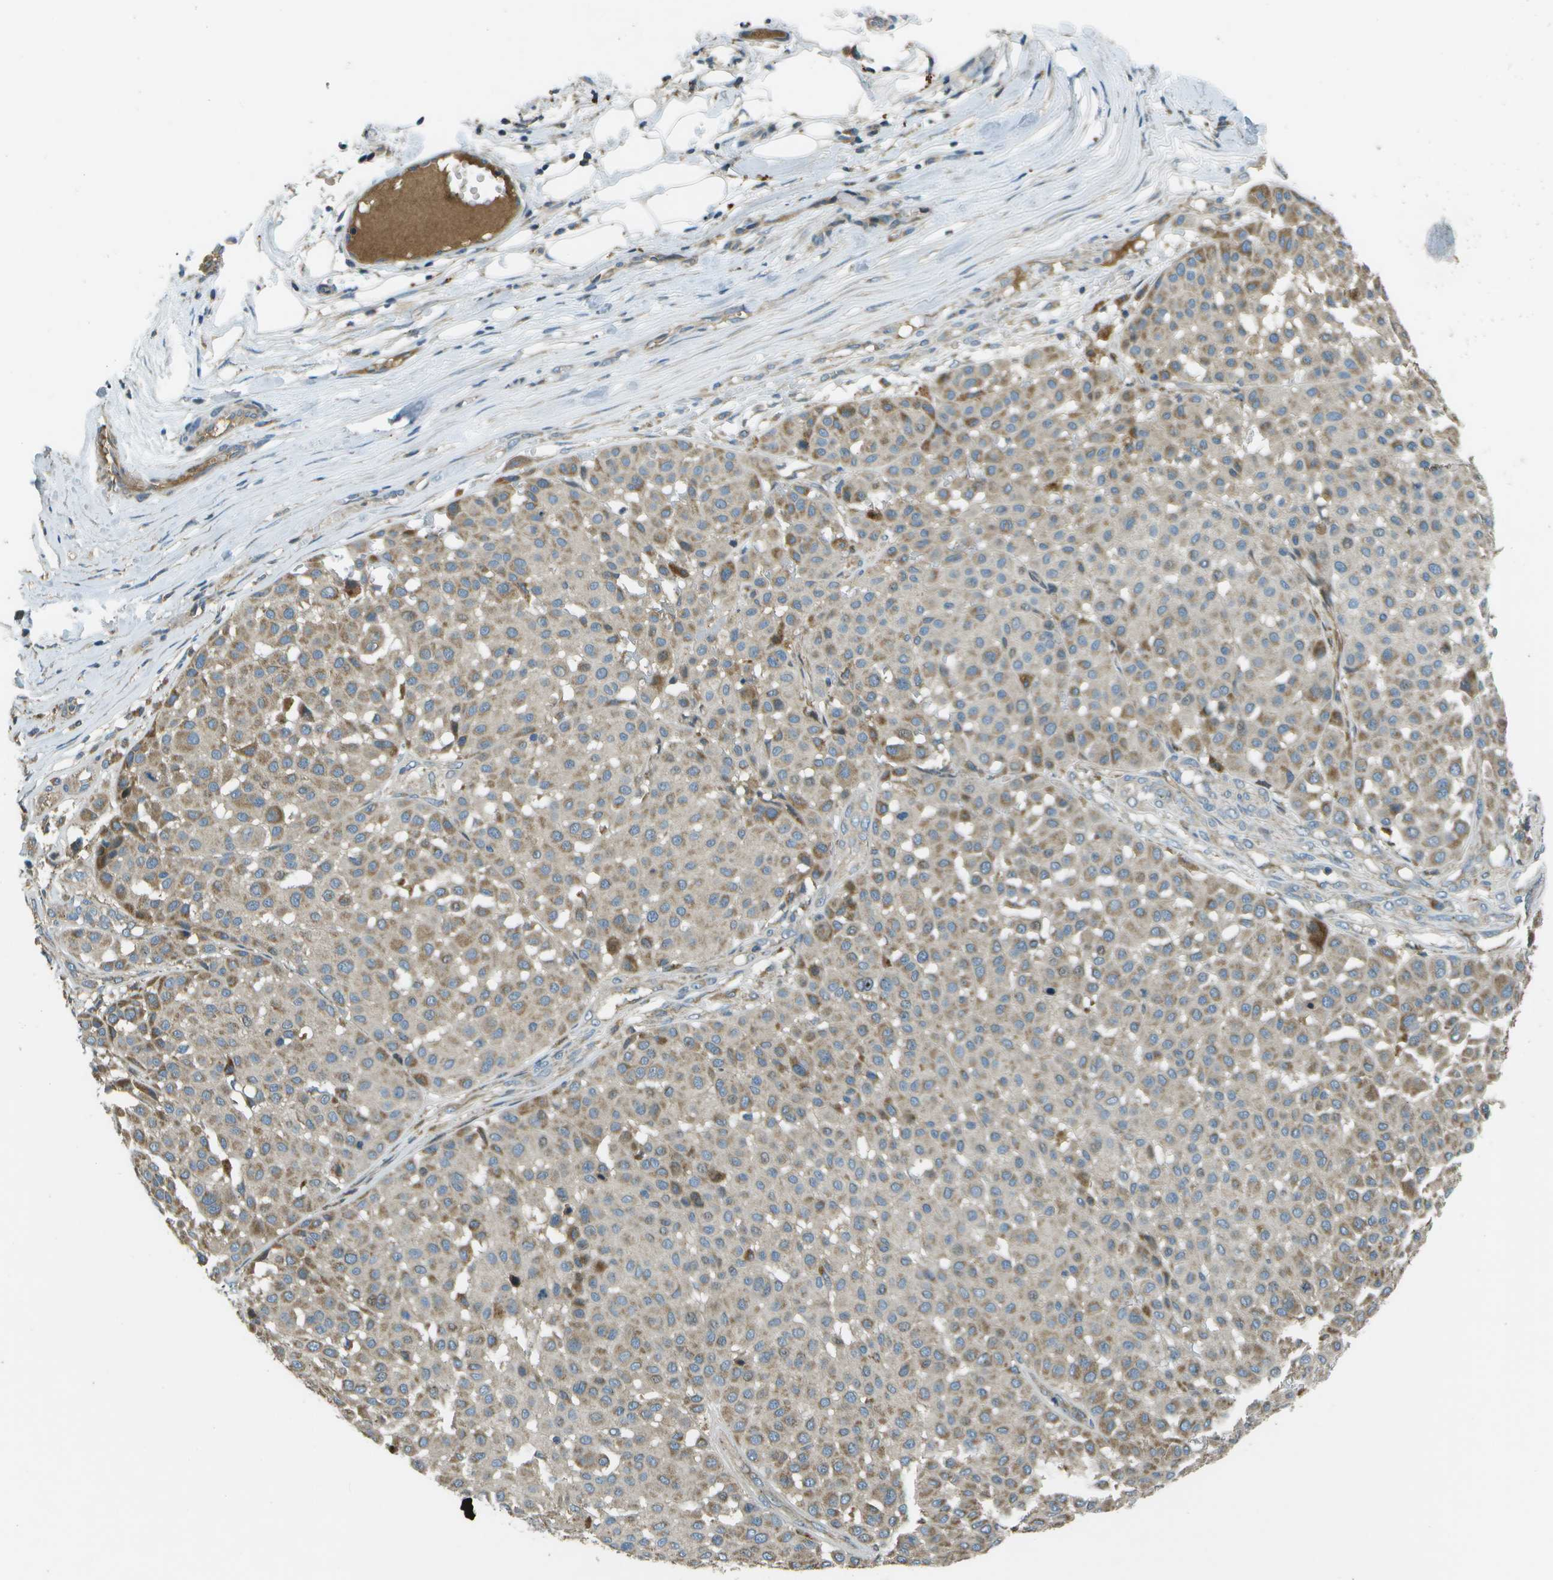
{"staining": {"intensity": "moderate", "quantity": "25%-75%", "location": "cytoplasmic/membranous"}, "tissue": "melanoma", "cell_type": "Tumor cells", "image_type": "cancer", "snomed": [{"axis": "morphology", "description": "Malignant melanoma, Metastatic site"}, {"axis": "topography", "description": "Soft tissue"}], "caption": "Malignant melanoma (metastatic site) stained for a protein demonstrates moderate cytoplasmic/membranous positivity in tumor cells. (brown staining indicates protein expression, while blue staining denotes nuclei).", "gene": "PXYLP1", "patient": {"sex": "male", "age": 41}}